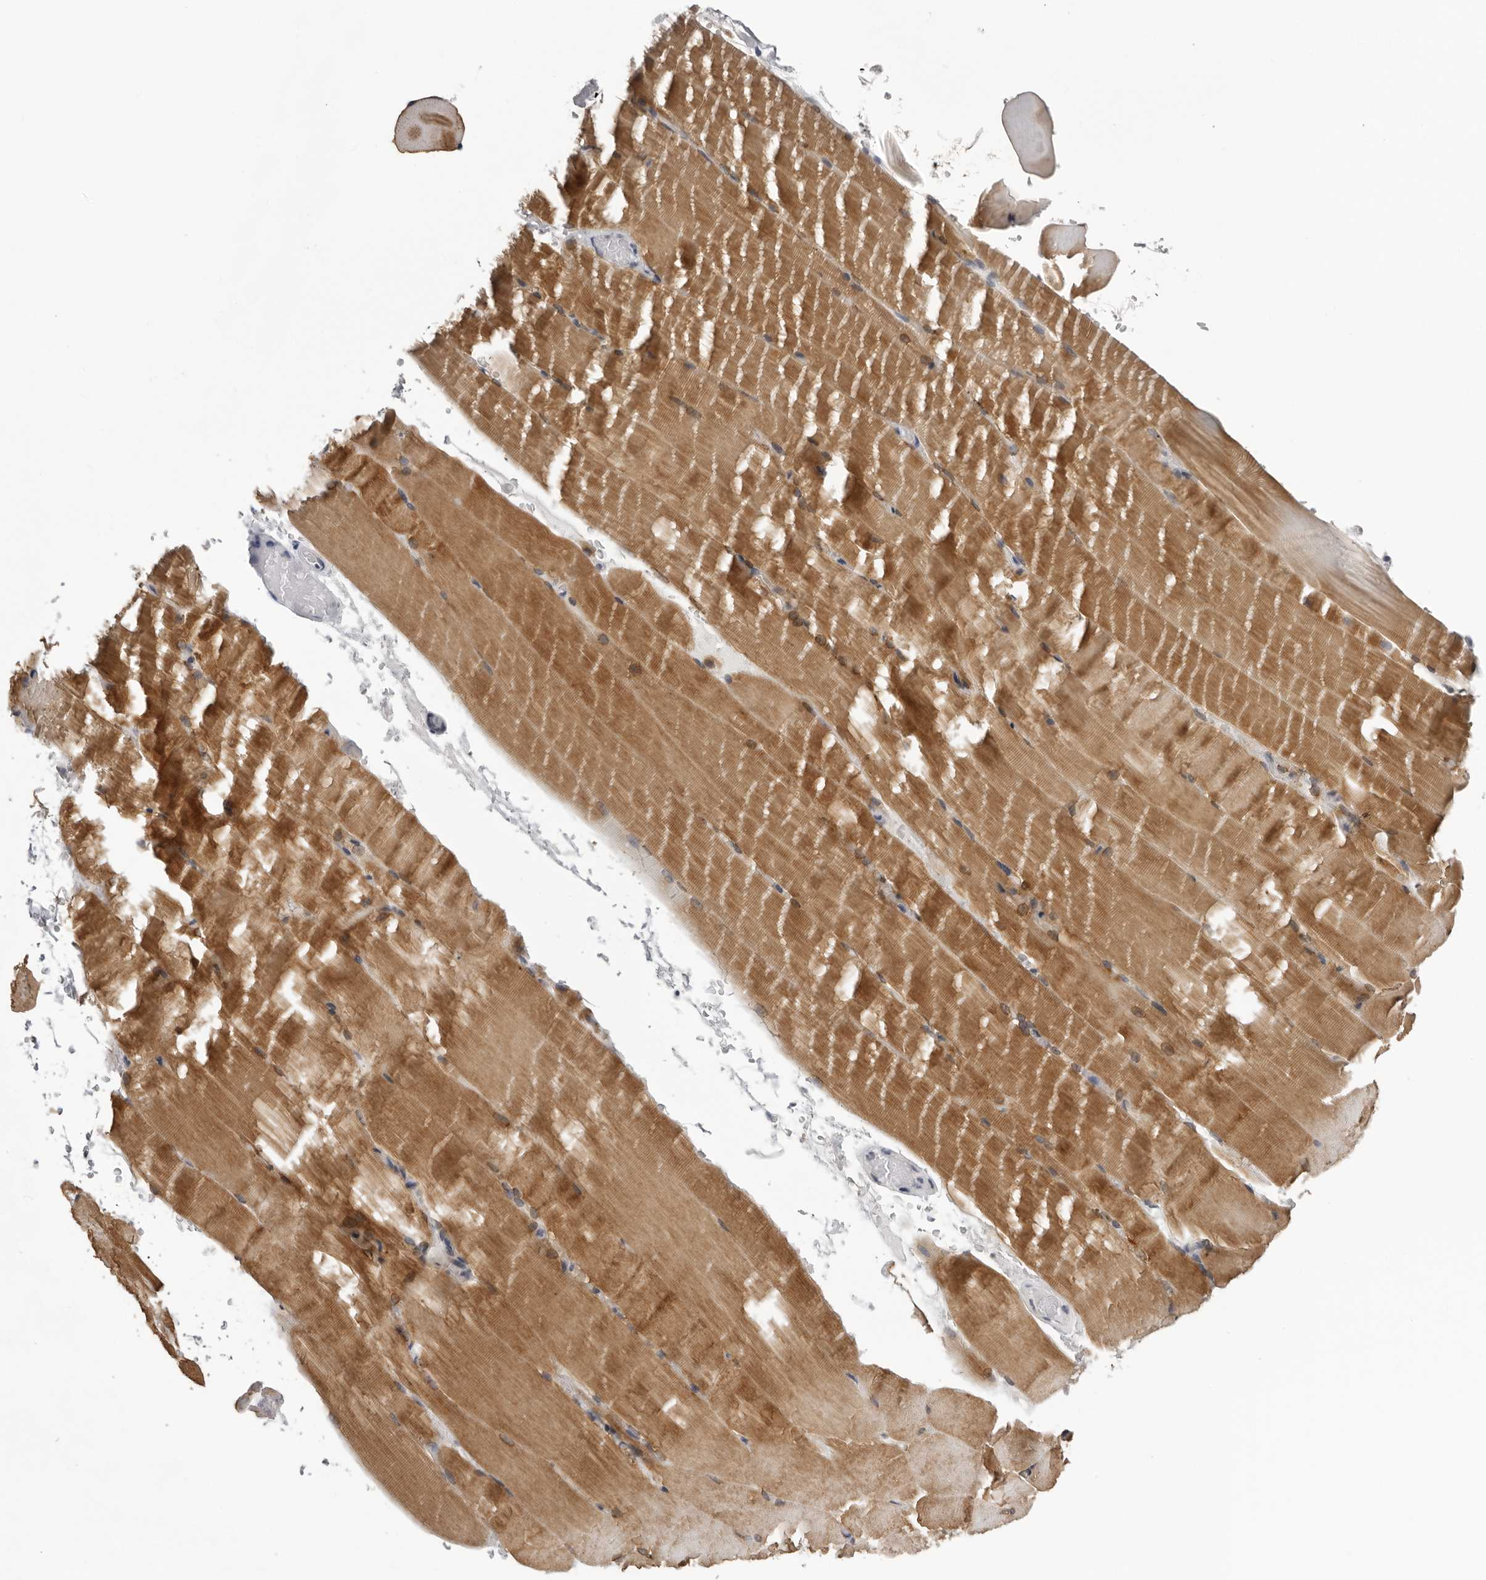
{"staining": {"intensity": "moderate", "quantity": ">75%", "location": "cytoplasmic/membranous"}, "tissue": "skeletal muscle", "cell_type": "Myocytes", "image_type": "normal", "snomed": [{"axis": "morphology", "description": "Normal tissue, NOS"}, {"axis": "topography", "description": "Skeletal muscle"}, {"axis": "topography", "description": "Parathyroid gland"}], "caption": "A medium amount of moderate cytoplasmic/membranous expression is seen in approximately >75% of myocytes in normal skeletal muscle.", "gene": "CPT2", "patient": {"sex": "female", "age": 37}}